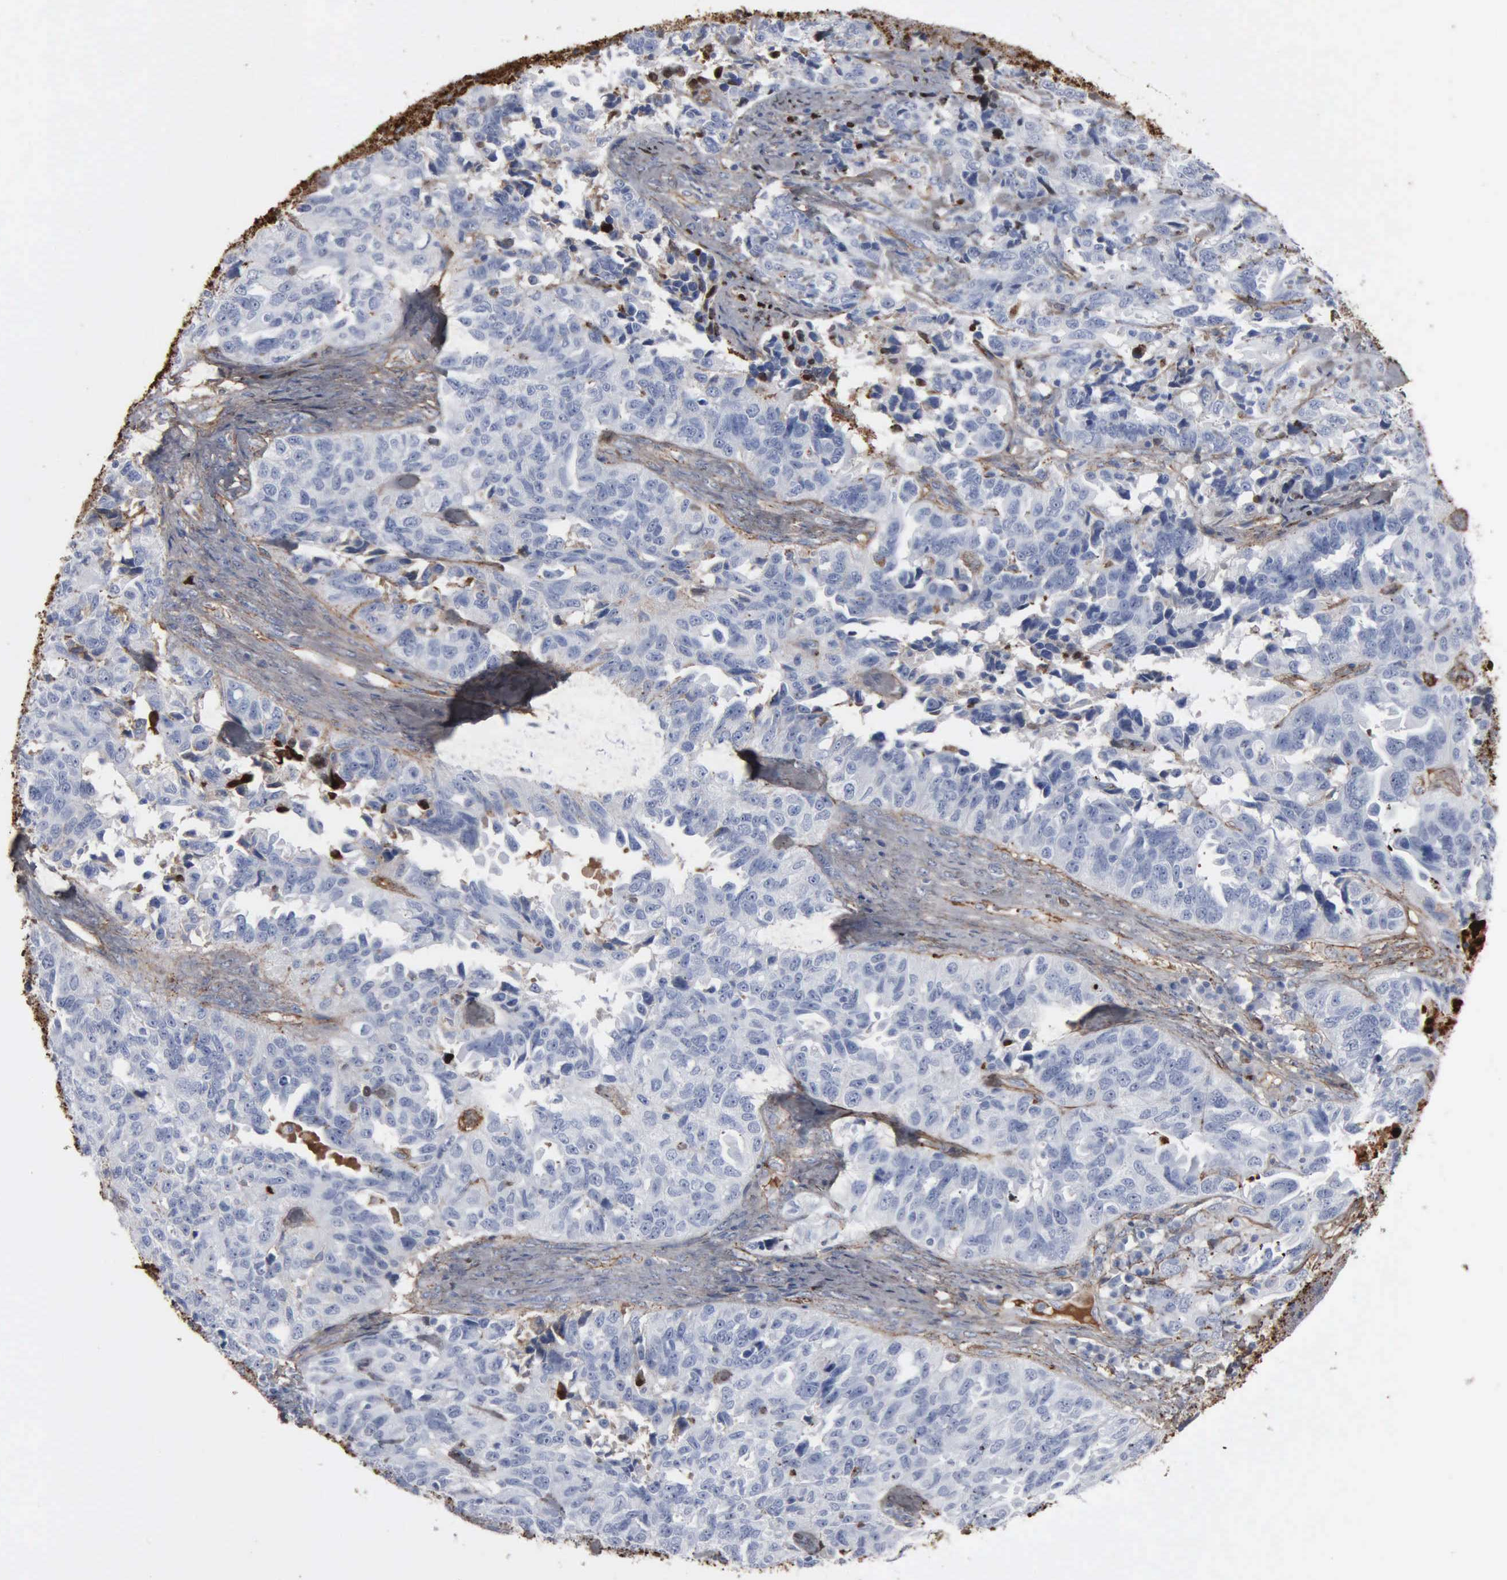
{"staining": {"intensity": "negative", "quantity": "none", "location": "none"}, "tissue": "ovarian cancer", "cell_type": "Tumor cells", "image_type": "cancer", "snomed": [{"axis": "morphology", "description": "Cystadenocarcinoma, serous, NOS"}, {"axis": "topography", "description": "Ovary"}], "caption": "High magnification brightfield microscopy of ovarian serous cystadenocarcinoma stained with DAB (brown) and counterstained with hematoxylin (blue): tumor cells show no significant positivity.", "gene": "FN1", "patient": {"sex": "female", "age": 82}}